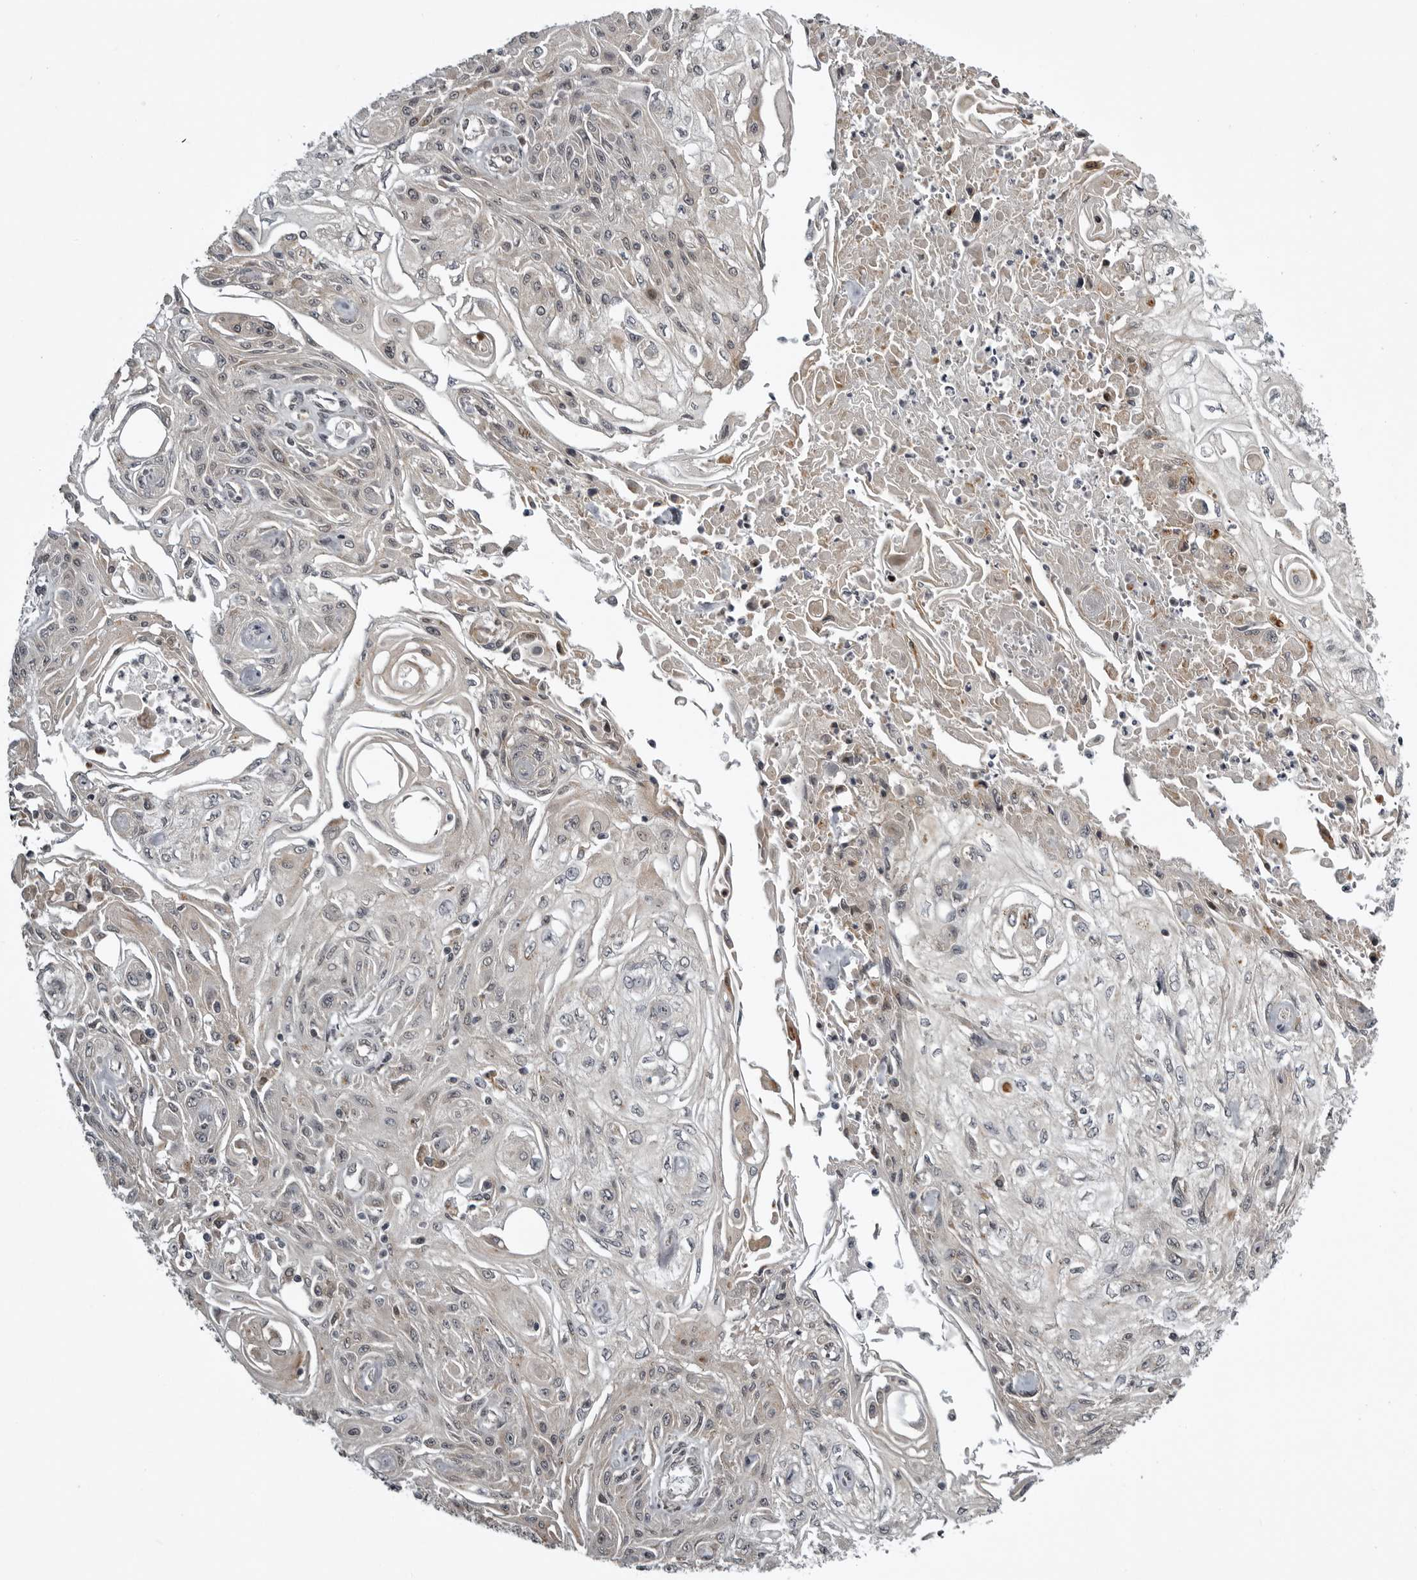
{"staining": {"intensity": "negative", "quantity": "none", "location": "none"}, "tissue": "skin cancer", "cell_type": "Tumor cells", "image_type": "cancer", "snomed": [{"axis": "morphology", "description": "Squamous cell carcinoma, NOS"}, {"axis": "morphology", "description": "Squamous cell carcinoma, metastatic, NOS"}, {"axis": "topography", "description": "Skin"}, {"axis": "topography", "description": "Lymph node"}], "caption": "This image is of metastatic squamous cell carcinoma (skin) stained with immunohistochemistry to label a protein in brown with the nuclei are counter-stained blue. There is no staining in tumor cells.", "gene": "SNX16", "patient": {"sex": "male", "age": 75}}